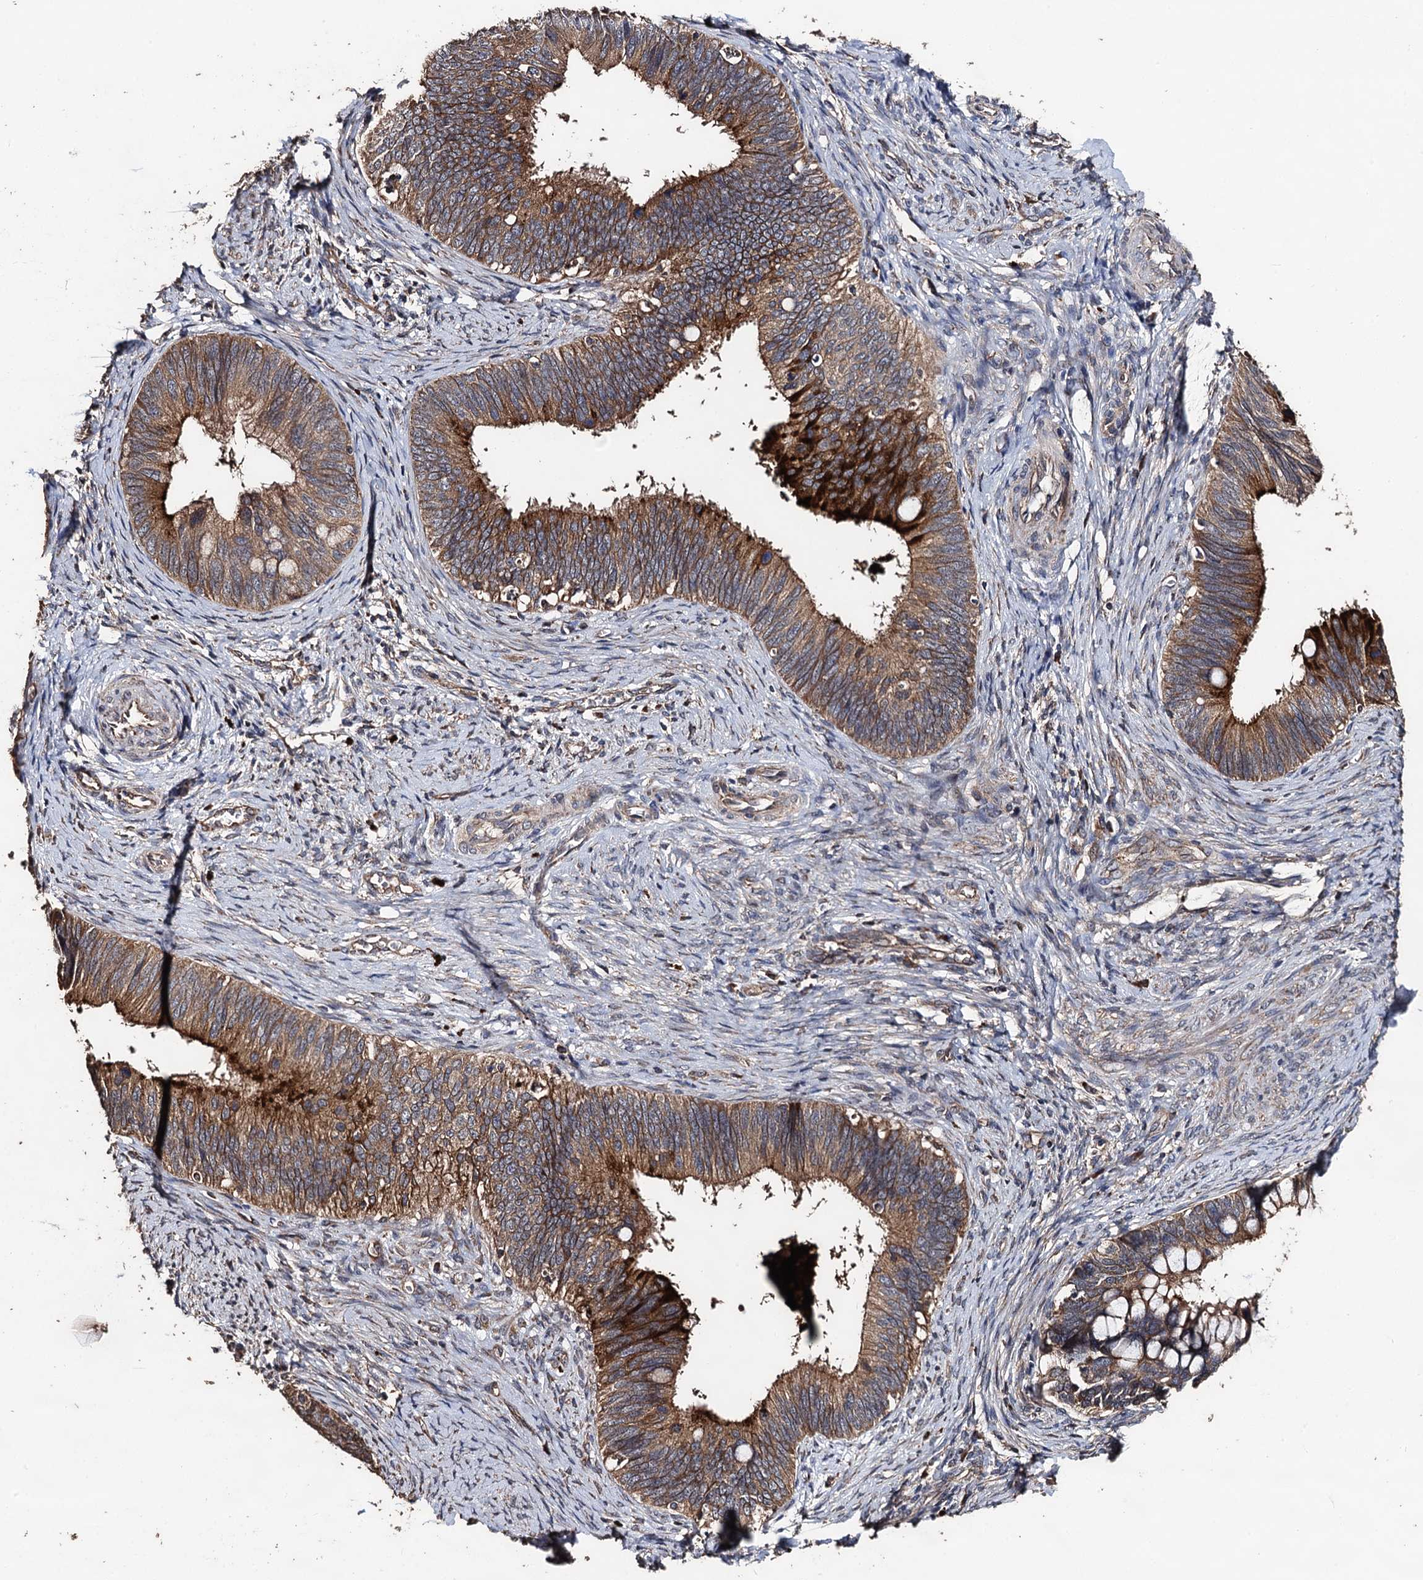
{"staining": {"intensity": "moderate", "quantity": ">75%", "location": "cytoplasmic/membranous"}, "tissue": "cervical cancer", "cell_type": "Tumor cells", "image_type": "cancer", "snomed": [{"axis": "morphology", "description": "Adenocarcinoma, NOS"}, {"axis": "topography", "description": "Cervix"}], "caption": "There is medium levels of moderate cytoplasmic/membranous positivity in tumor cells of adenocarcinoma (cervical), as demonstrated by immunohistochemical staining (brown color).", "gene": "PPTC7", "patient": {"sex": "female", "age": 42}}